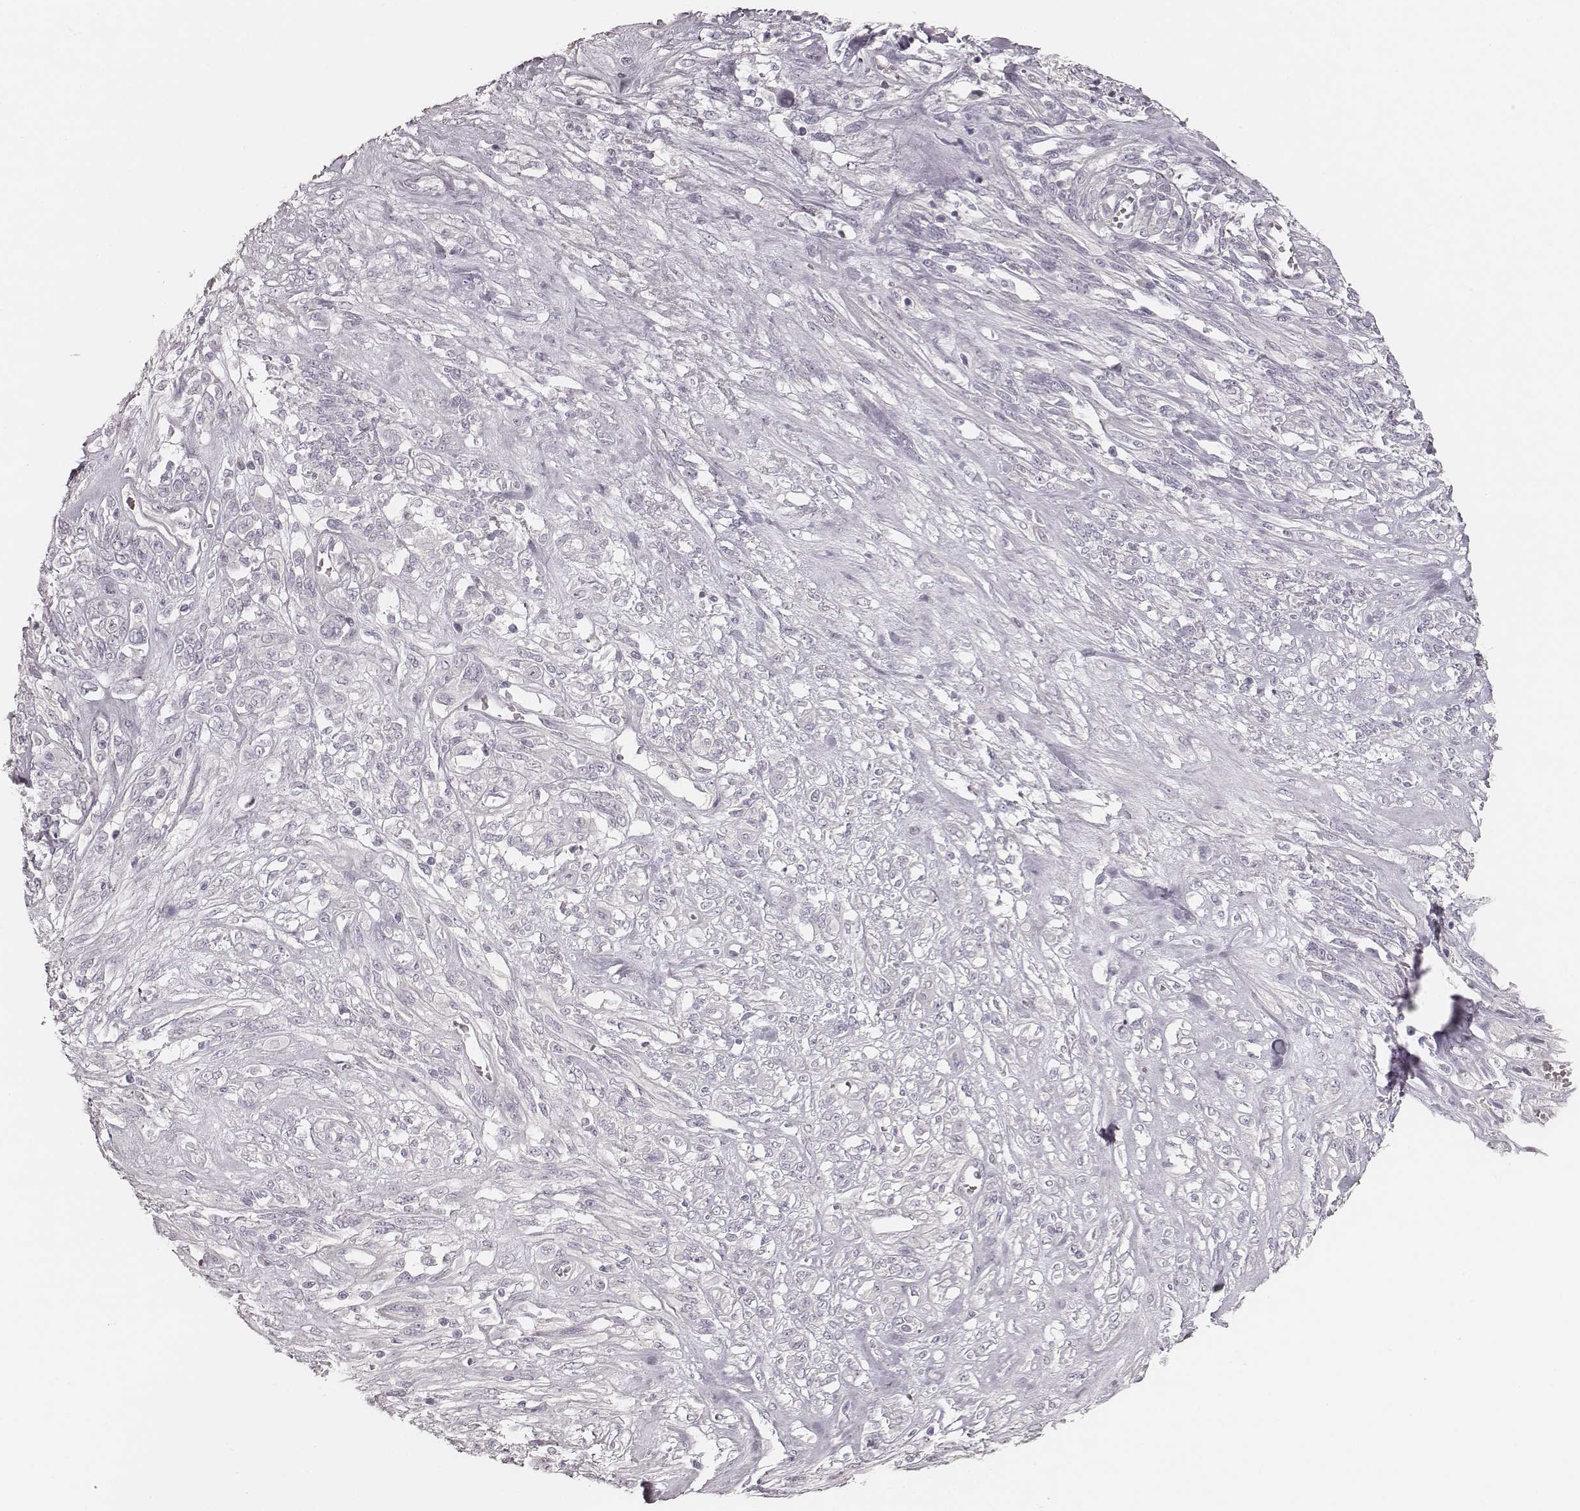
{"staining": {"intensity": "negative", "quantity": "none", "location": "none"}, "tissue": "melanoma", "cell_type": "Tumor cells", "image_type": "cancer", "snomed": [{"axis": "morphology", "description": "Malignant melanoma, NOS"}, {"axis": "topography", "description": "Skin"}], "caption": "Malignant melanoma was stained to show a protein in brown. There is no significant staining in tumor cells. (DAB immunohistochemistry (IHC) with hematoxylin counter stain).", "gene": "SPATA24", "patient": {"sex": "female", "age": 91}}